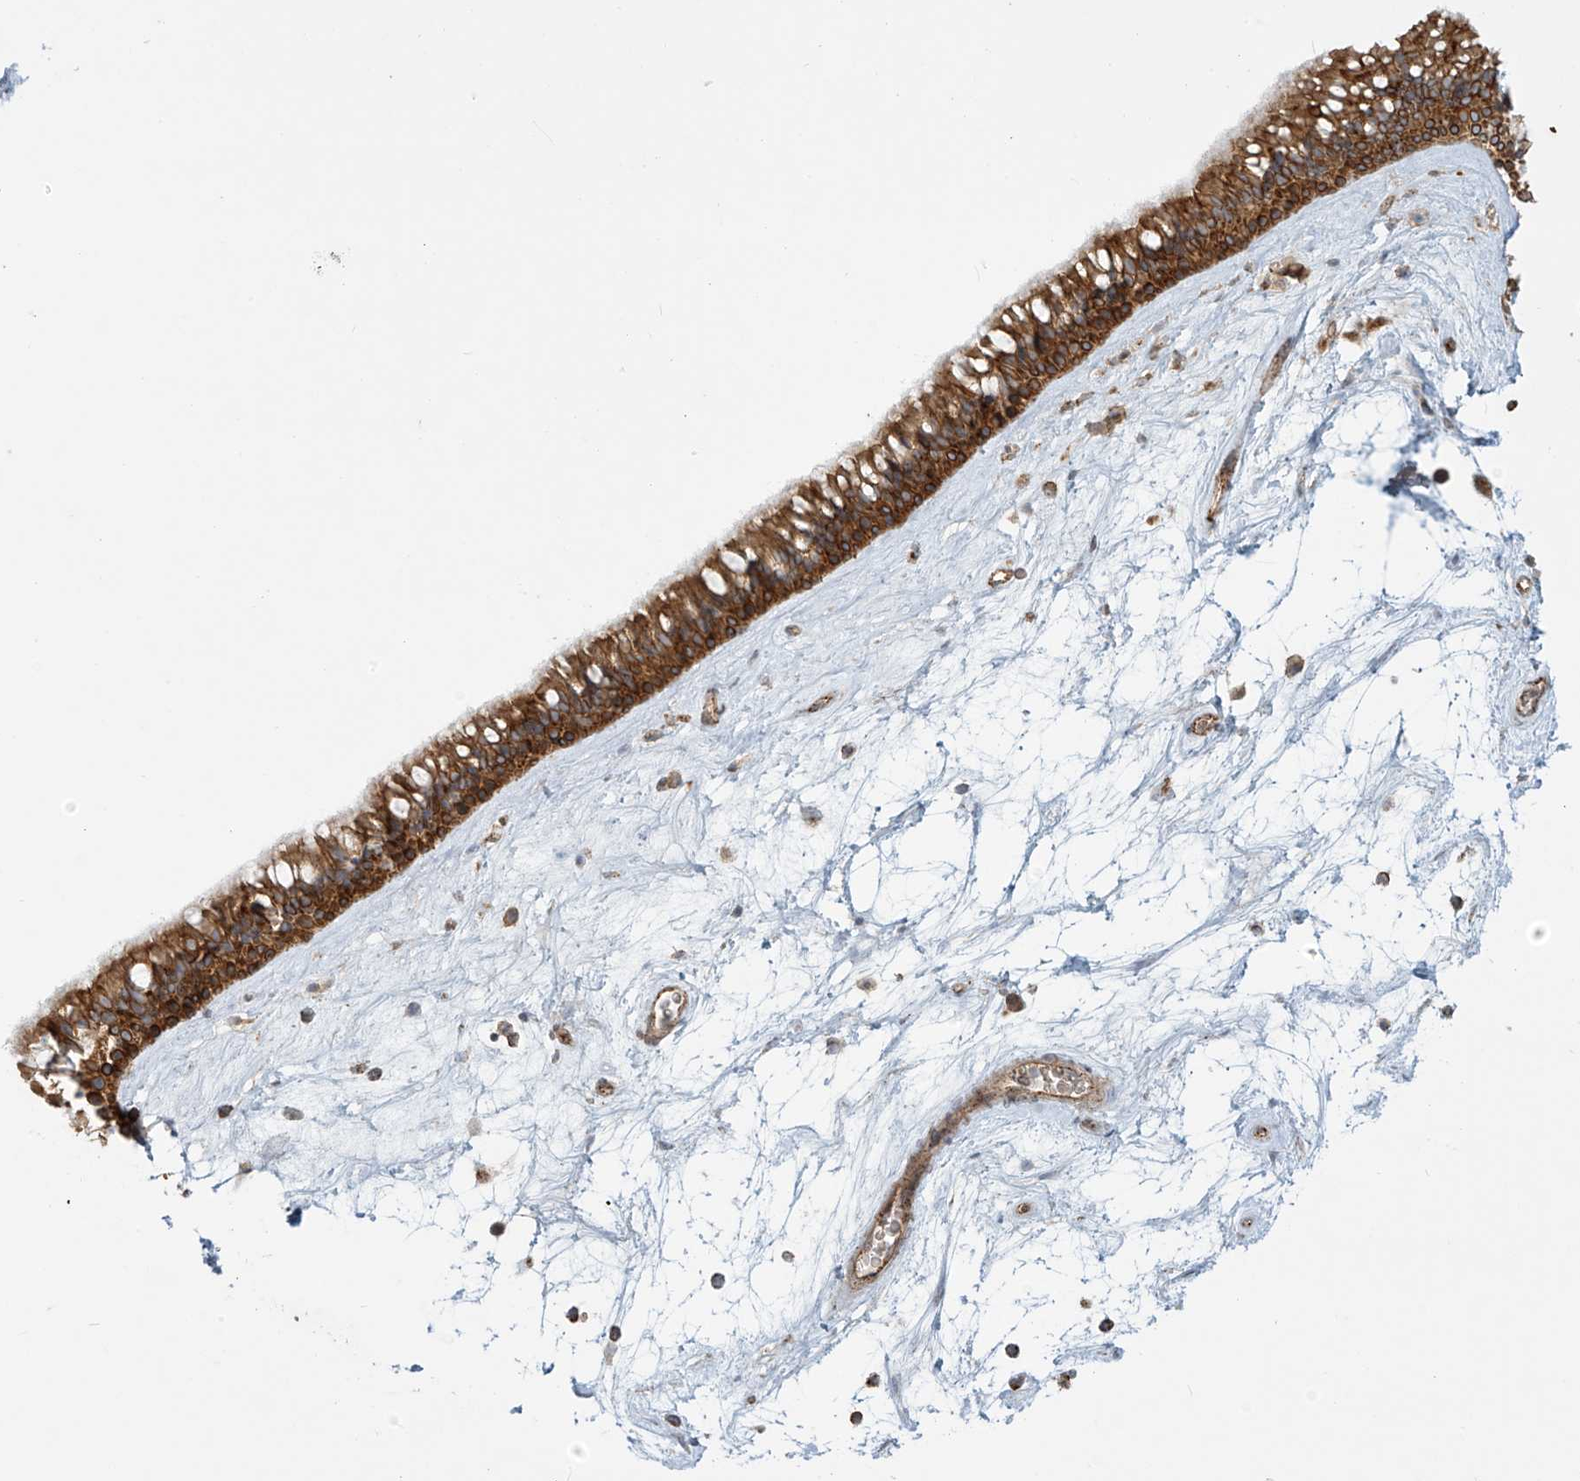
{"staining": {"intensity": "moderate", "quantity": ">75%", "location": "cytoplasmic/membranous"}, "tissue": "nasopharynx", "cell_type": "Respiratory epithelial cells", "image_type": "normal", "snomed": [{"axis": "morphology", "description": "Normal tissue, NOS"}, {"axis": "topography", "description": "Nasopharynx"}], "caption": "This is an image of immunohistochemistry staining of benign nasopharynx, which shows moderate staining in the cytoplasmic/membranous of respiratory epithelial cells.", "gene": "LZTS3", "patient": {"sex": "male", "age": 64}}